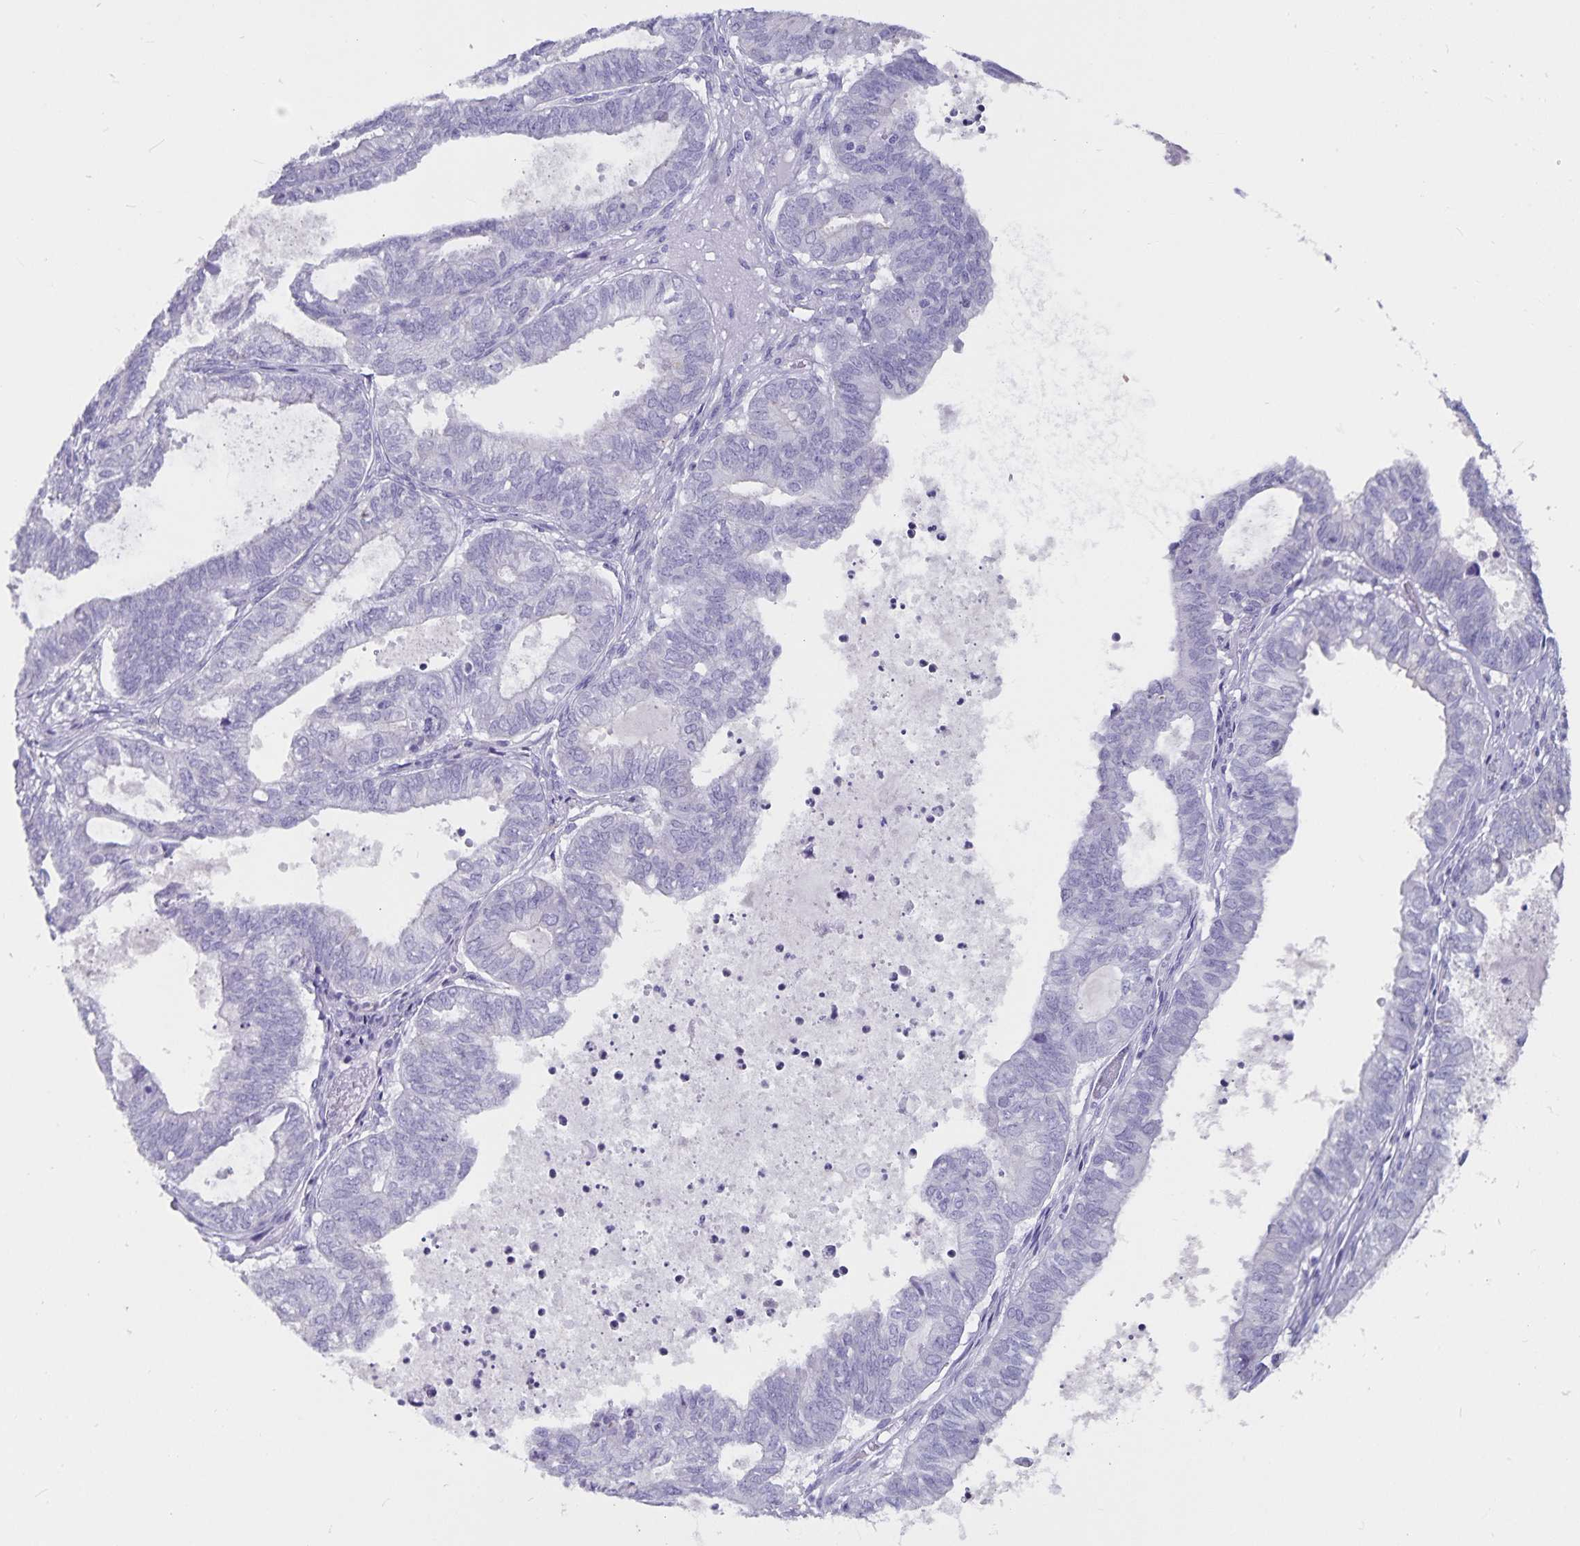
{"staining": {"intensity": "negative", "quantity": "none", "location": "none"}, "tissue": "ovarian cancer", "cell_type": "Tumor cells", "image_type": "cancer", "snomed": [{"axis": "morphology", "description": "Carcinoma, endometroid"}, {"axis": "topography", "description": "Ovary"}], "caption": "Tumor cells are negative for protein expression in human ovarian cancer (endometroid carcinoma).", "gene": "PLAC1", "patient": {"sex": "female", "age": 64}}